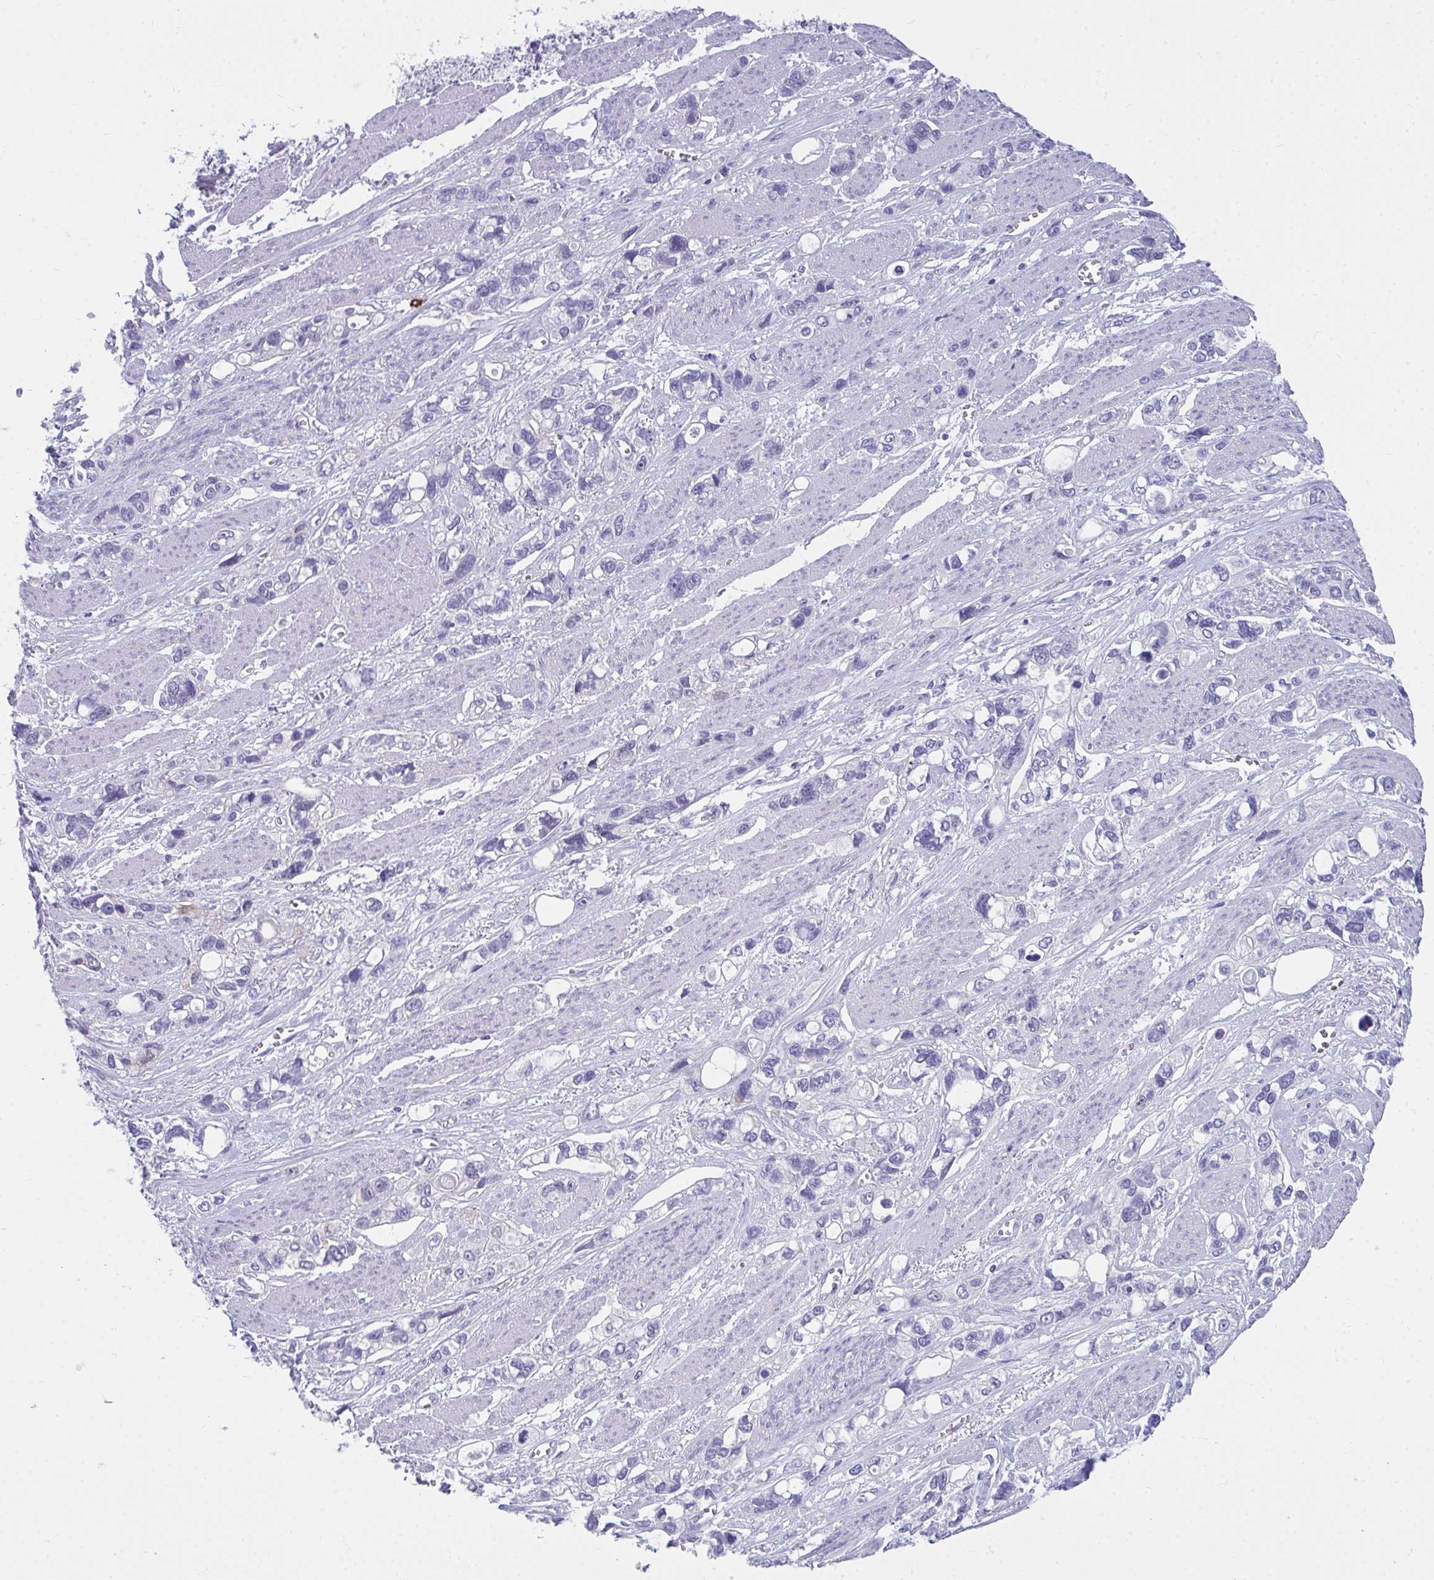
{"staining": {"intensity": "negative", "quantity": "none", "location": "none"}, "tissue": "stomach cancer", "cell_type": "Tumor cells", "image_type": "cancer", "snomed": [{"axis": "morphology", "description": "Adenocarcinoma, NOS"}, {"axis": "topography", "description": "Stomach, upper"}], "caption": "DAB immunohistochemical staining of human stomach cancer (adenocarcinoma) reveals no significant positivity in tumor cells.", "gene": "TSBP1", "patient": {"sex": "female", "age": 81}}